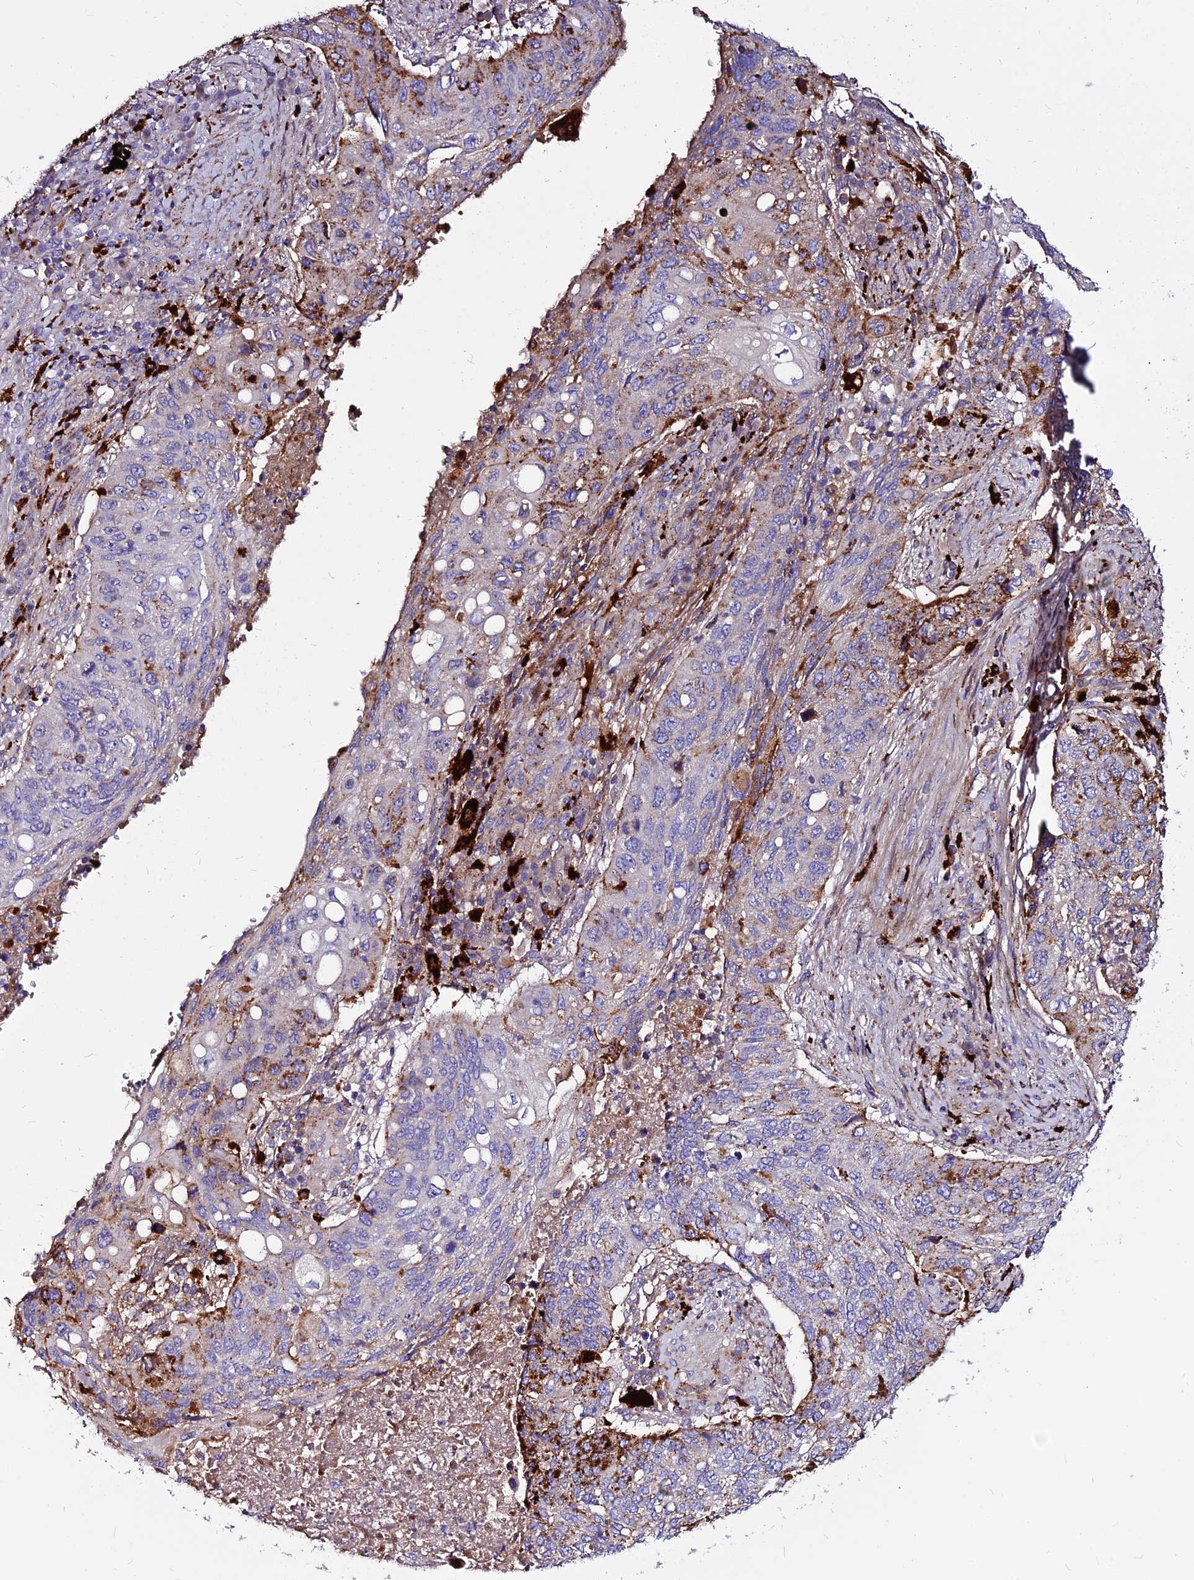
{"staining": {"intensity": "moderate", "quantity": "<25%", "location": "cytoplasmic/membranous"}, "tissue": "lung cancer", "cell_type": "Tumor cells", "image_type": "cancer", "snomed": [{"axis": "morphology", "description": "Squamous cell carcinoma, NOS"}, {"axis": "topography", "description": "Lung"}], "caption": "About <25% of tumor cells in human lung squamous cell carcinoma reveal moderate cytoplasmic/membranous protein staining as visualized by brown immunohistochemical staining.", "gene": "RIMOC1", "patient": {"sex": "female", "age": 63}}